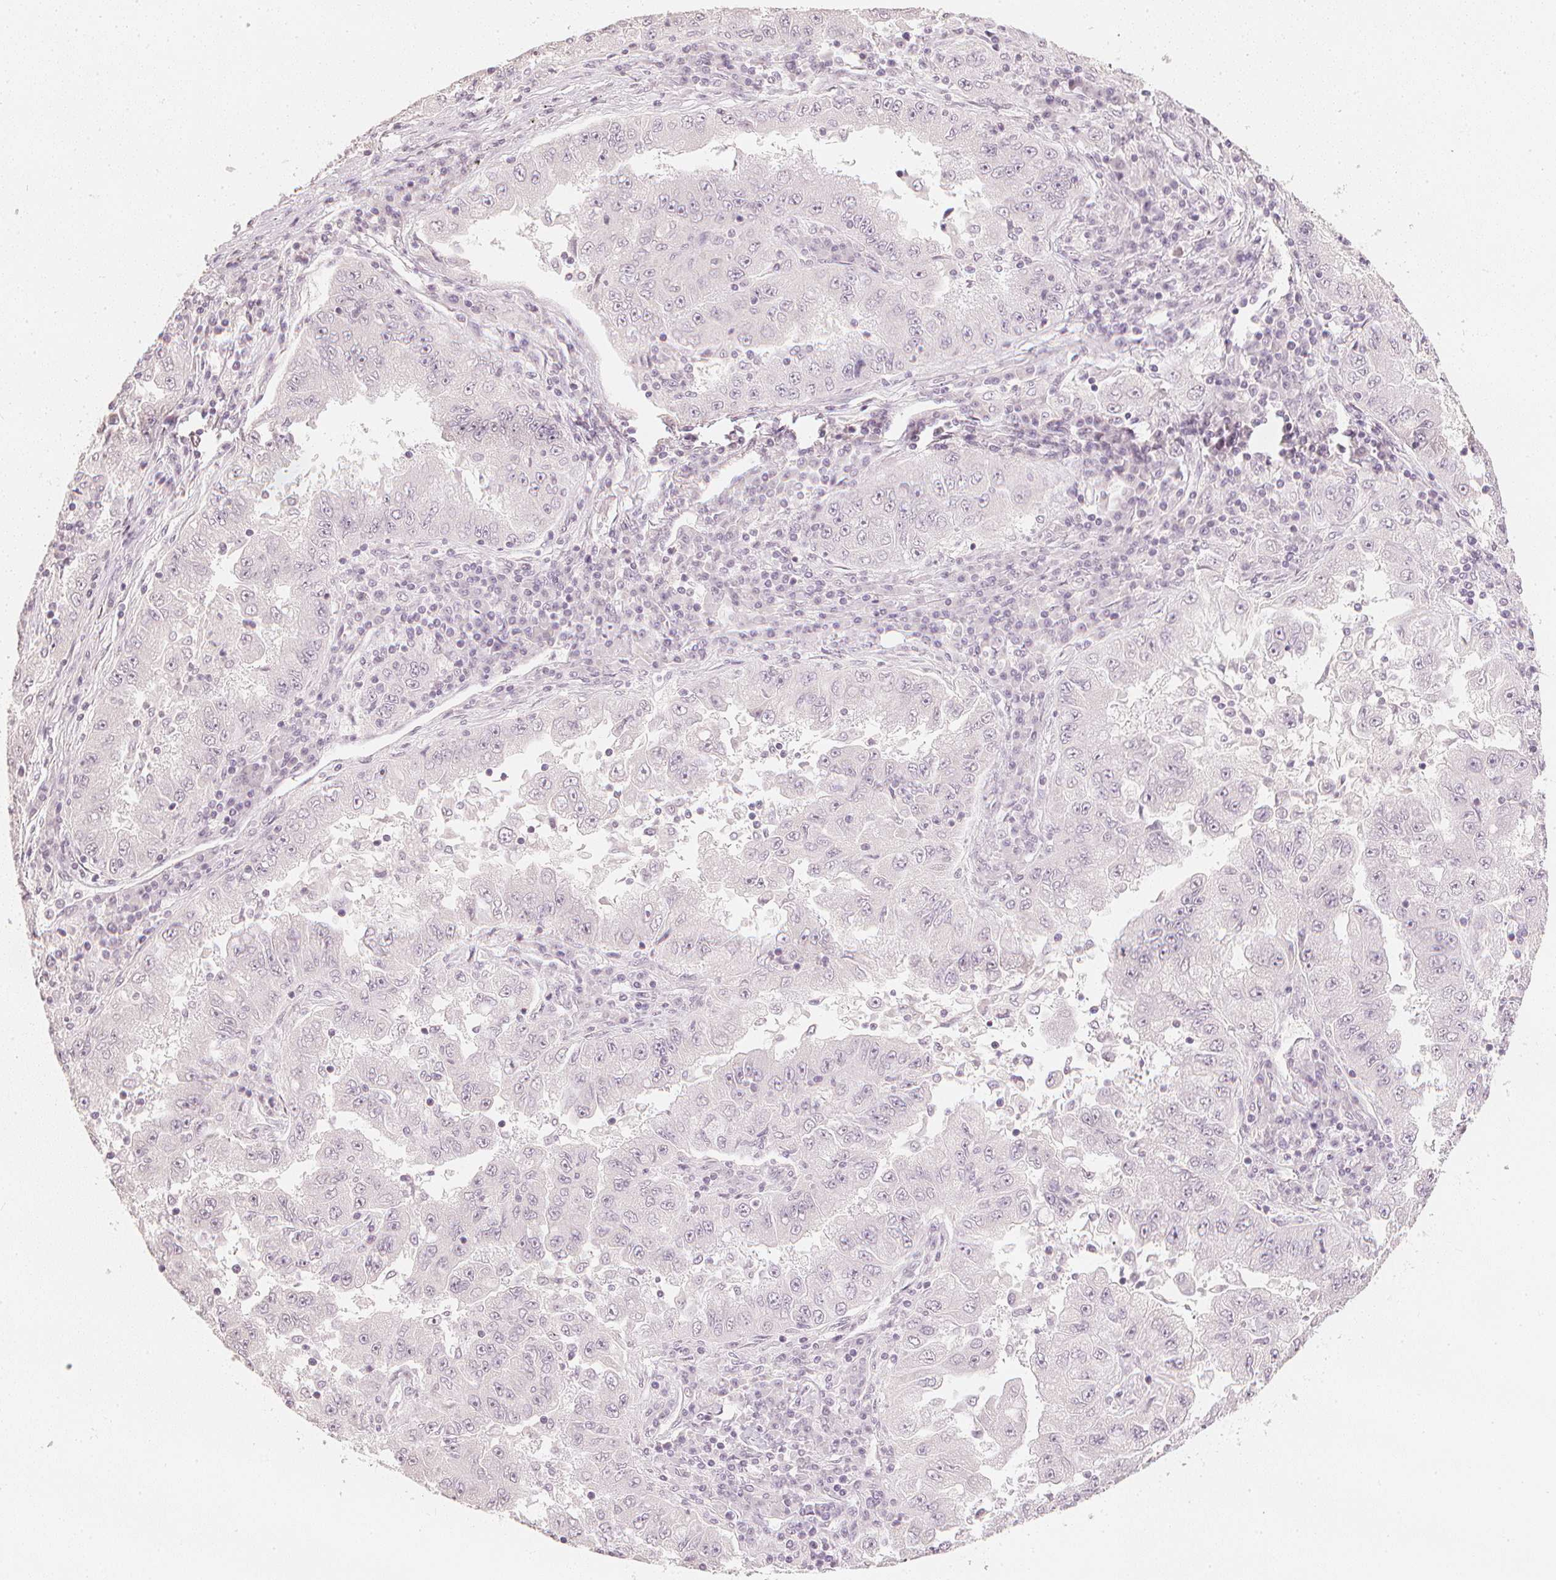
{"staining": {"intensity": "negative", "quantity": "none", "location": "none"}, "tissue": "lung cancer", "cell_type": "Tumor cells", "image_type": "cancer", "snomed": [{"axis": "morphology", "description": "Adenocarcinoma, NOS"}, {"axis": "morphology", "description": "Adenocarcinoma primary or metastatic"}, {"axis": "topography", "description": "Lung"}], "caption": "An image of lung cancer (adenocarcinoma primary or metastatic) stained for a protein displays no brown staining in tumor cells.", "gene": "CALB1", "patient": {"sex": "male", "age": 74}}